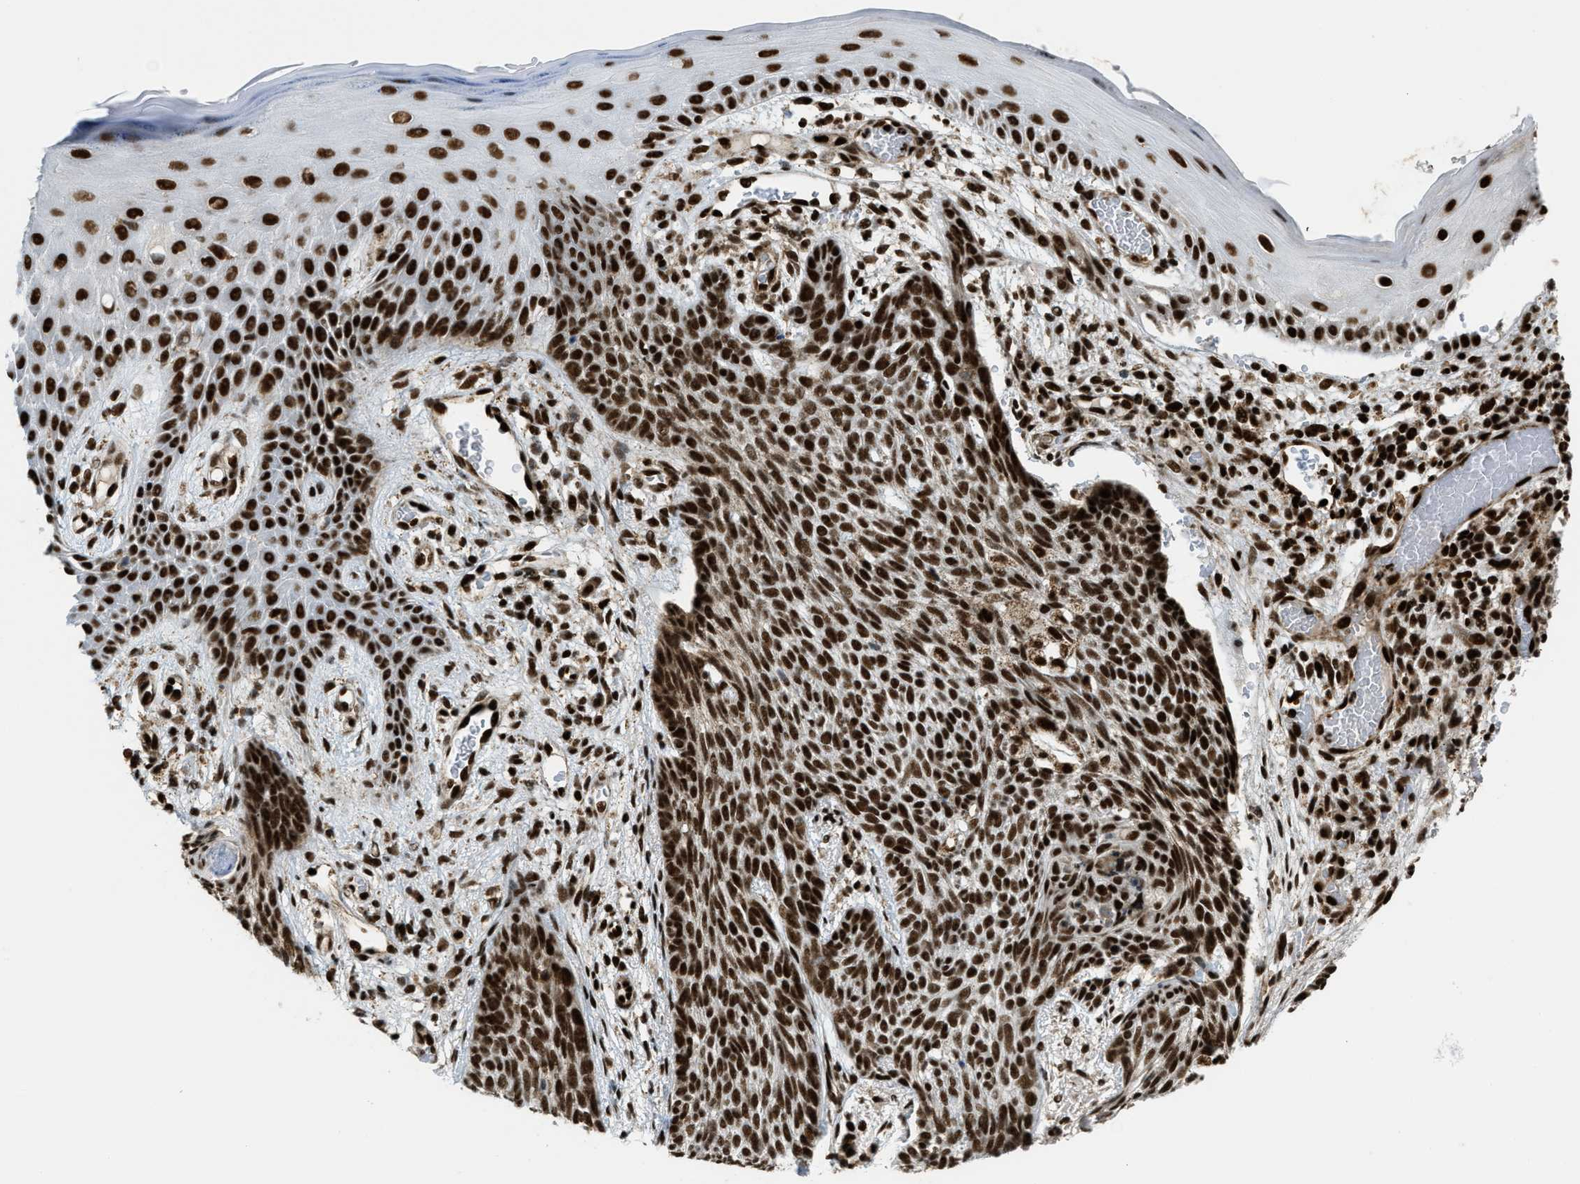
{"staining": {"intensity": "strong", "quantity": ">75%", "location": "nuclear"}, "tissue": "skin cancer", "cell_type": "Tumor cells", "image_type": "cancer", "snomed": [{"axis": "morphology", "description": "Basal cell carcinoma"}, {"axis": "topography", "description": "Skin"}], "caption": "A histopathology image of skin cancer (basal cell carcinoma) stained for a protein demonstrates strong nuclear brown staining in tumor cells.", "gene": "GABPB1", "patient": {"sex": "female", "age": 59}}